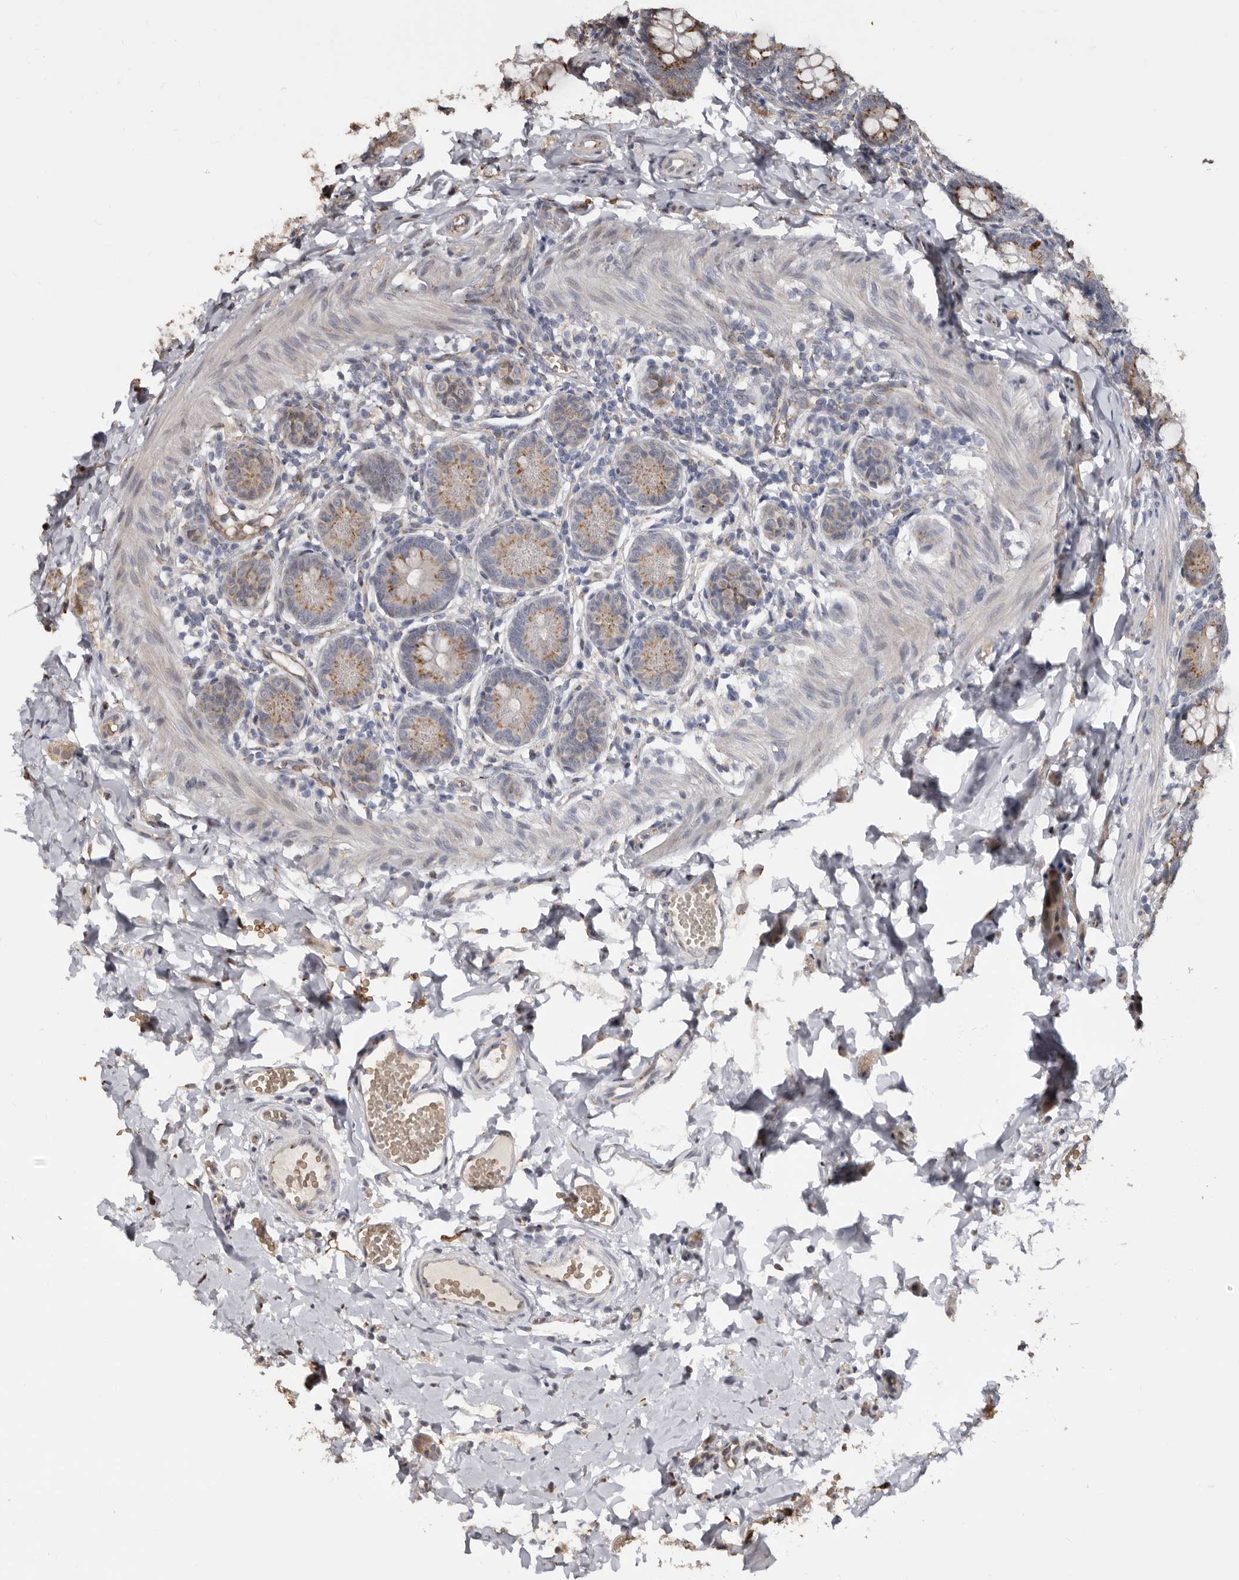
{"staining": {"intensity": "moderate", "quantity": ">75%", "location": "cytoplasmic/membranous"}, "tissue": "small intestine", "cell_type": "Glandular cells", "image_type": "normal", "snomed": [{"axis": "morphology", "description": "Normal tissue, NOS"}, {"axis": "topography", "description": "Small intestine"}], "caption": "Immunohistochemistry of benign human small intestine demonstrates medium levels of moderate cytoplasmic/membranous staining in about >75% of glandular cells.", "gene": "ENTREP1", "patient": {"sex": "male", "age": 7}}